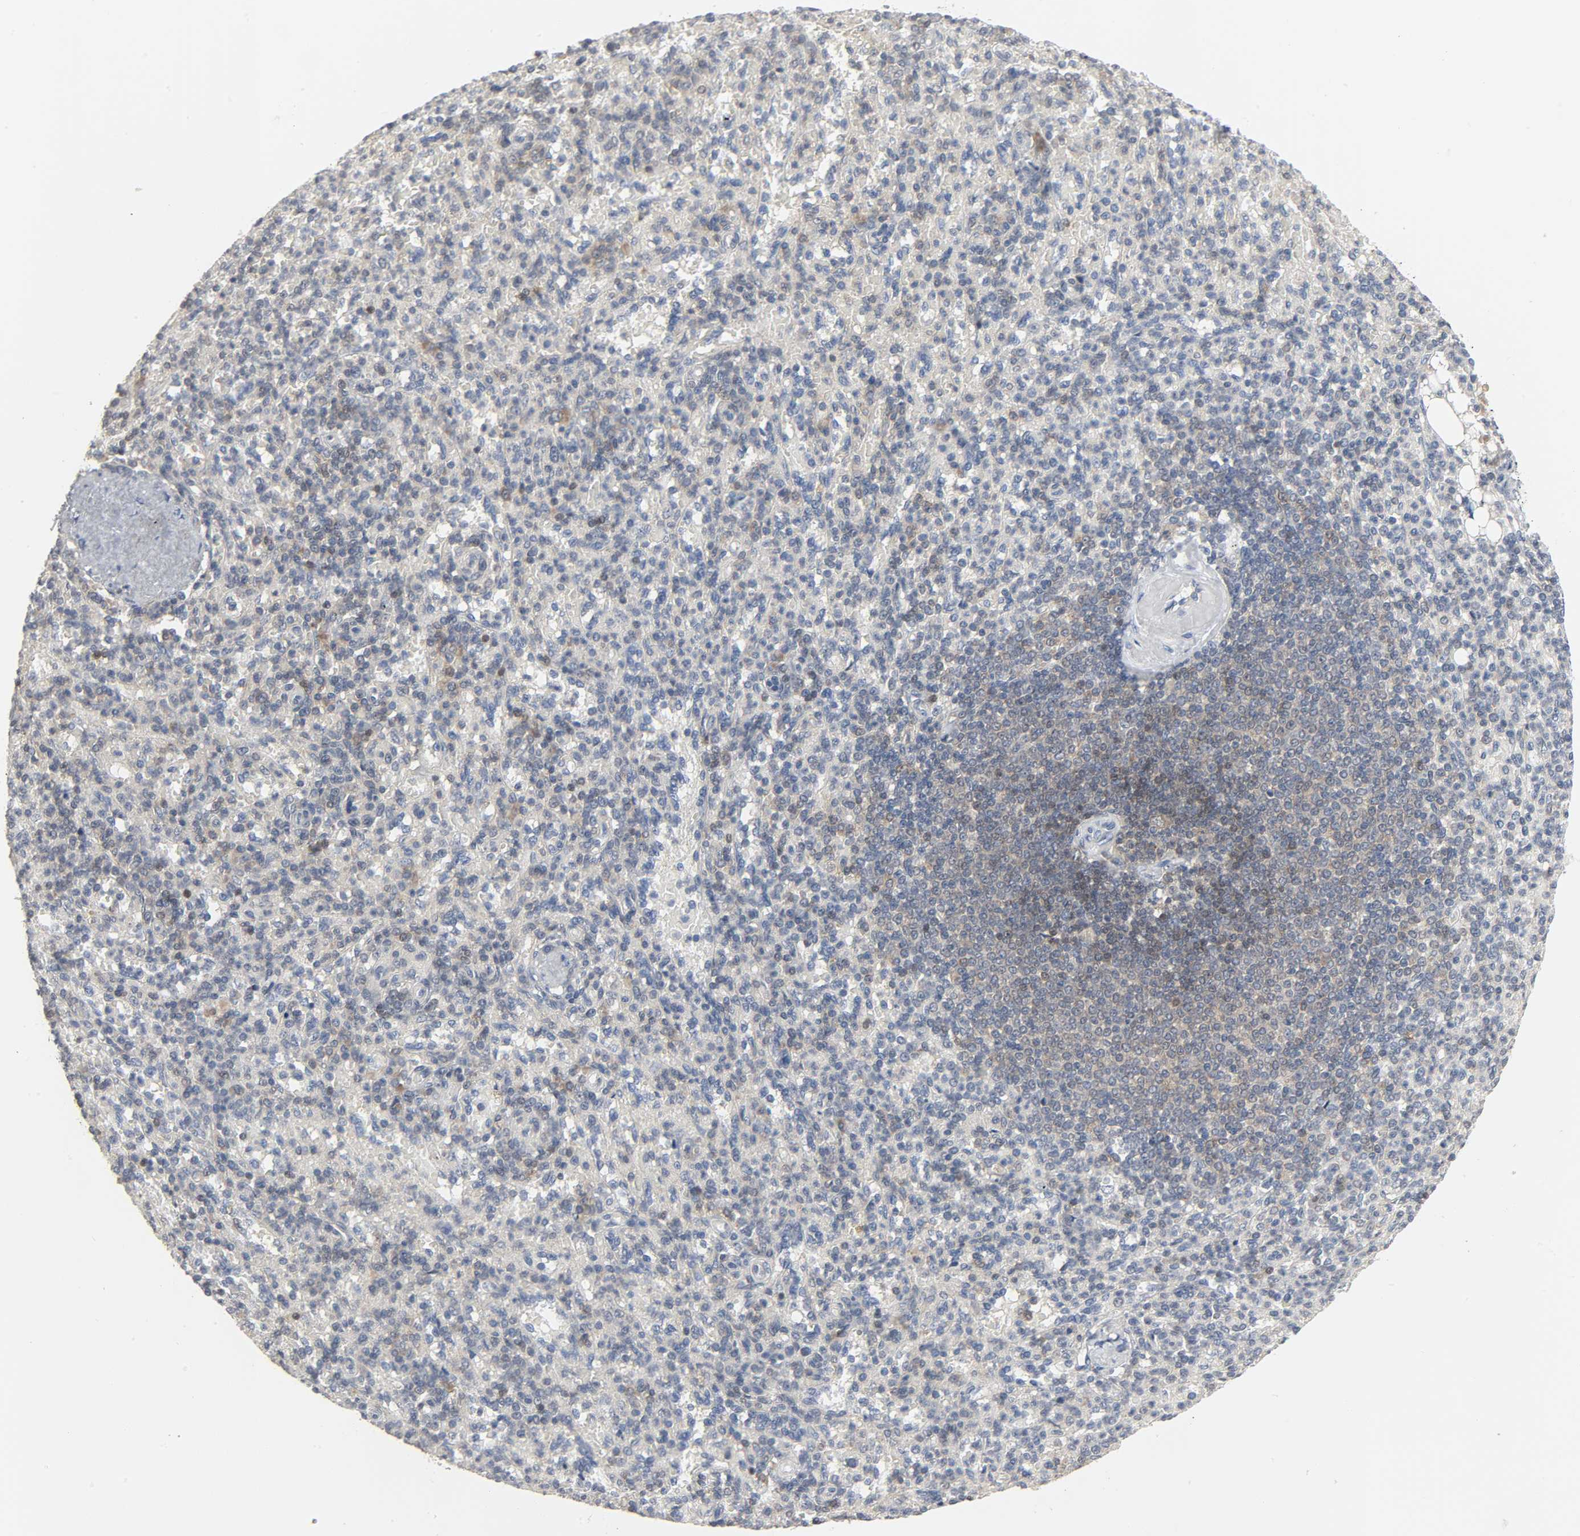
{"staining": {"intensity": "moderate", "quantity": "25%-75%", "location": "cytoplasmic/membranous"}, "tissue": "spleen", "cell_type": "Cells in red pulp", "image_type": "normal", "snomed": [{"axis": "morphology", "description": "Normal tissue, NOS"}, {"axis": "topography", "description": "Spleen"}], "caption": "Spleen stained with IHC exhibits moderate cytoplasmic/membranous expression in approximately 25%-75% of cells in red pulp. Nuclei are stained in blue.", "gene": "PLEKHA2", "patient": {"sex": "female", "age": 74}}